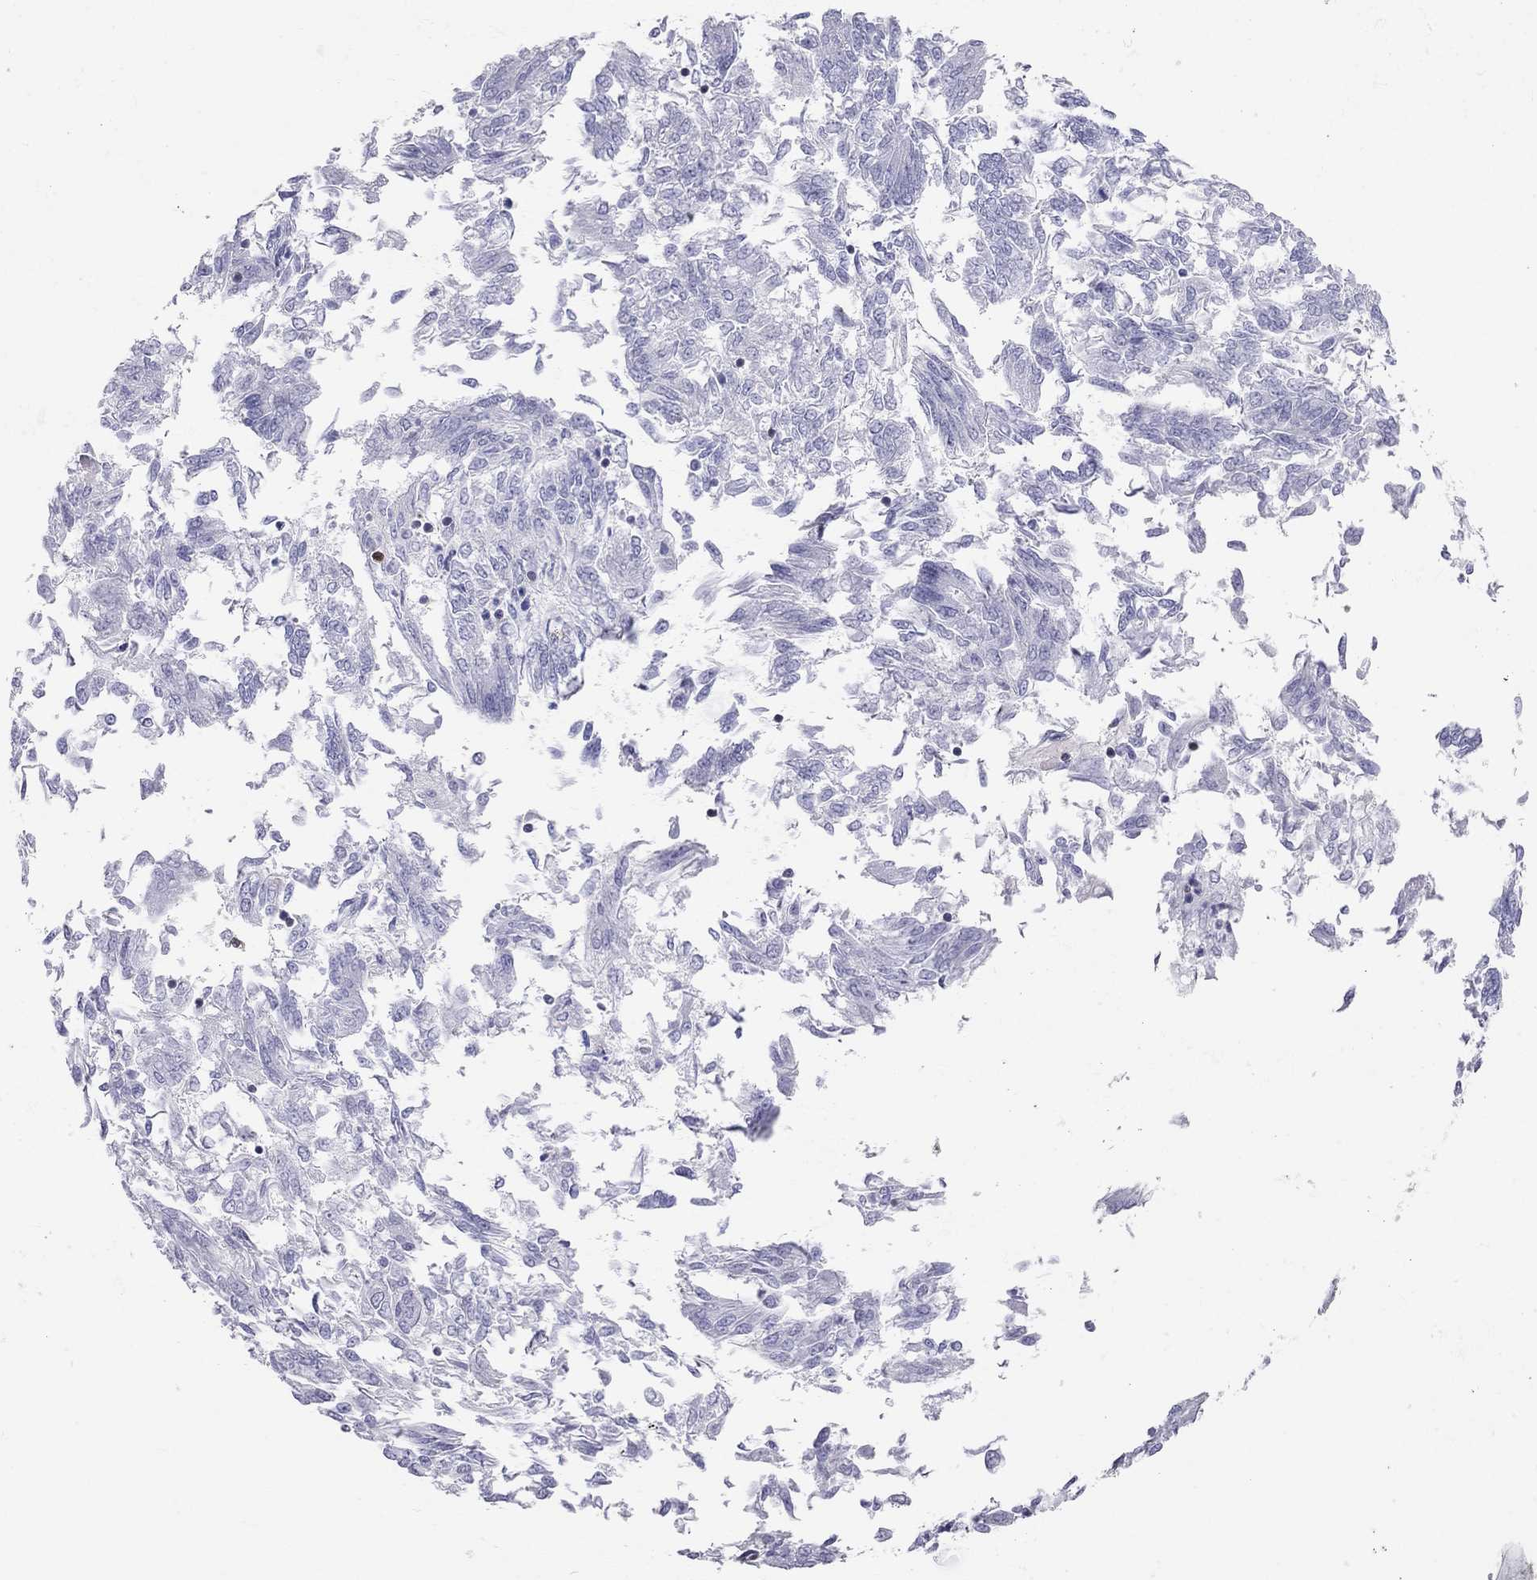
{"staining": {"intensity": "negative", "quantity": "none", "location": "none"}, "tissue": "endometrial cancer", "cell_type": "Tumor cells", "image_type": "cancer", "snomed": [{"axis": "morphology", "description": "Adenocarcinoma, NOS"}, {"axis": "topography", "description": "Endometrium"}], "caption": "There is no significant expression in tumor cells of endometrial cancer (adenocarcinoma).", "gene": "SH2D2A", "patient": {"sex": "female", "age": 58}}